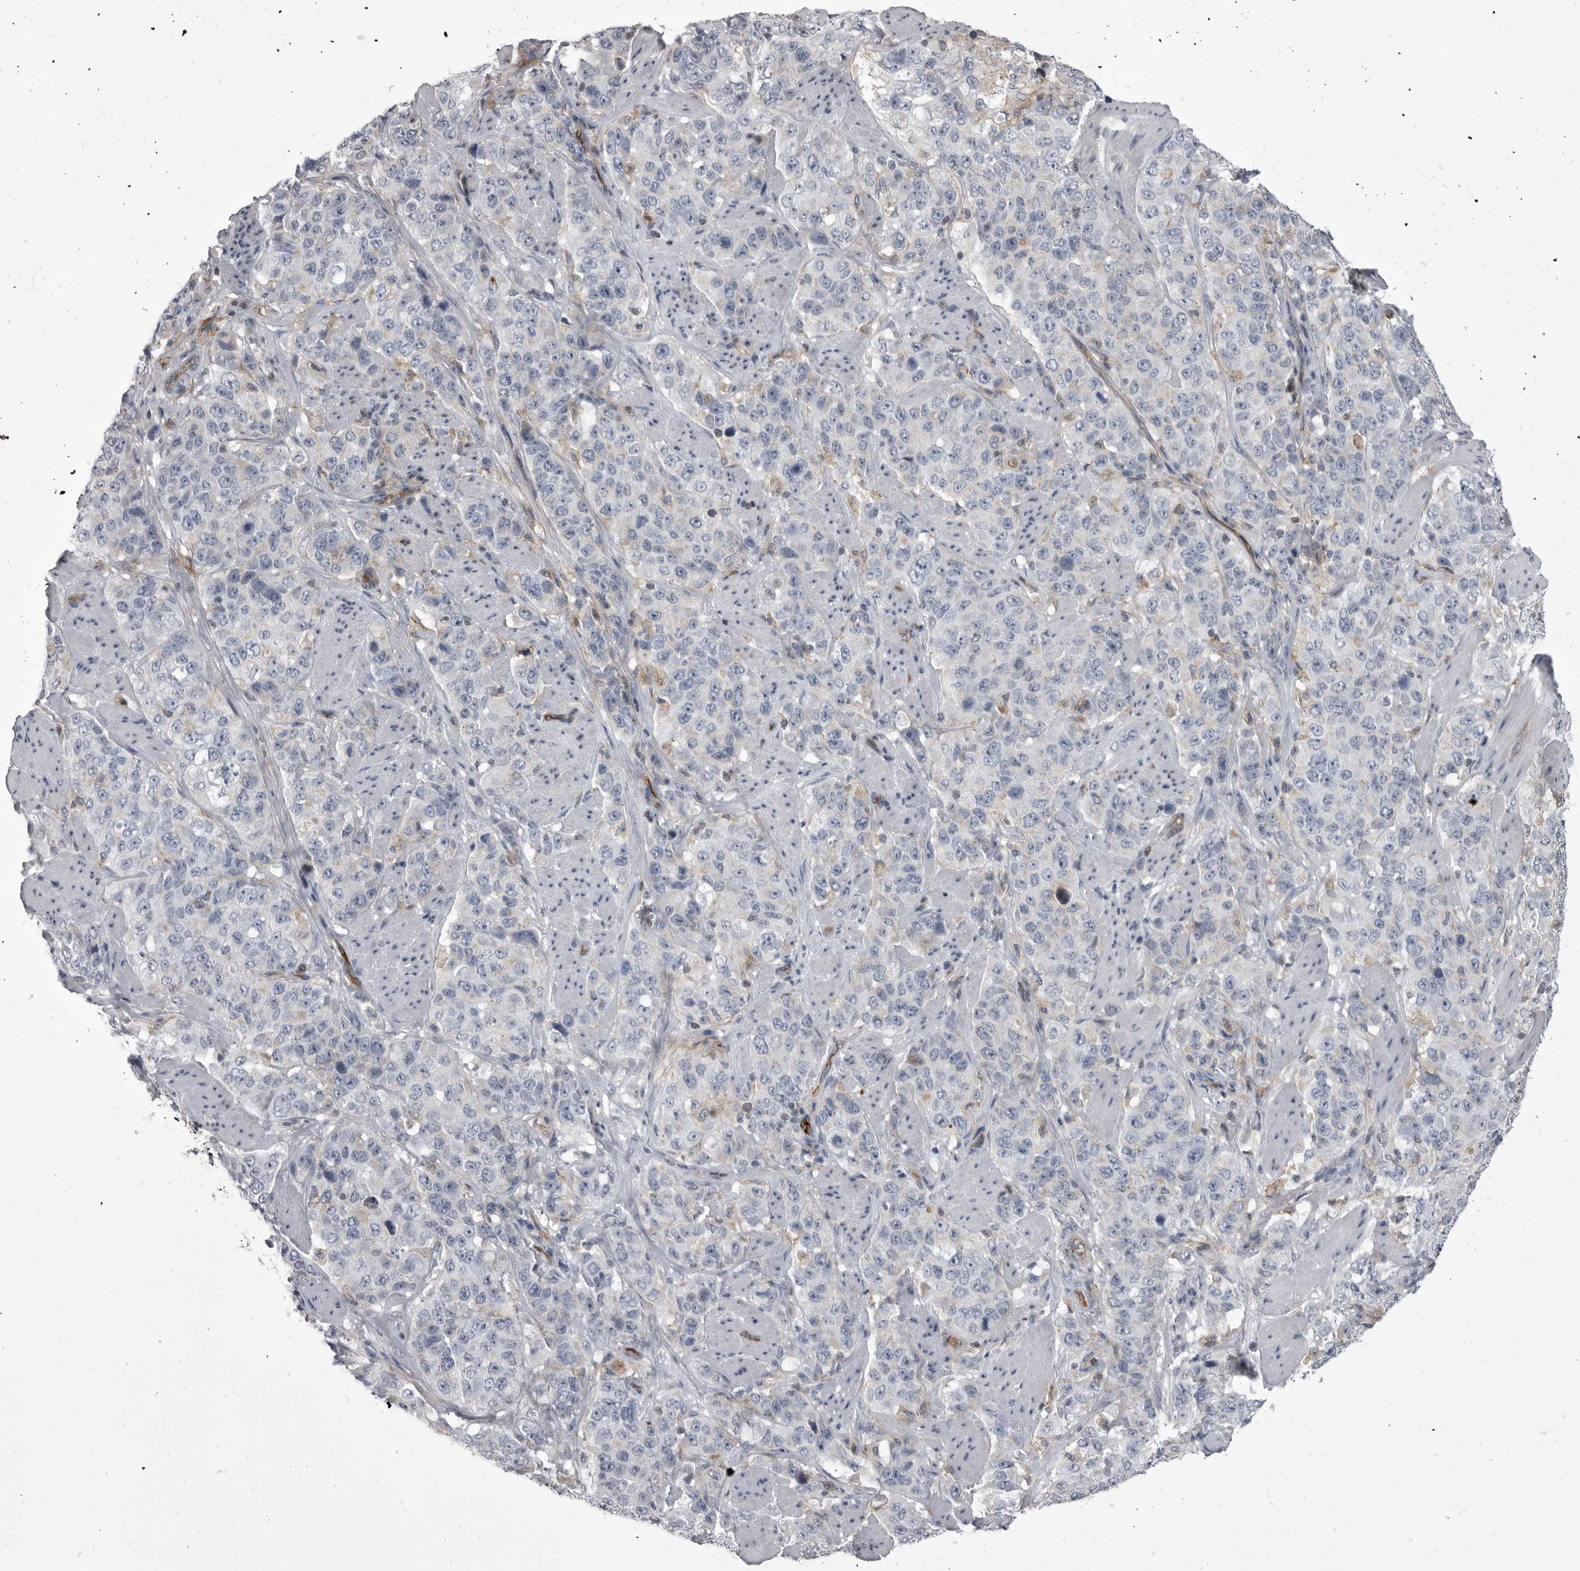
{"staining": {"intensity": "negative", "quantity": "none", "location": "none"}, "tissue": "stomach cancer", "cell_type": "Tumor cells", "image_type": "cancer", "snomed": [{"axis": "morphology", "description": "Adenocarcinoma, NOS"}, {"axis": "topography", "description": "Stomach"}], "caption": "DAB (3,3'-diaminobenzidine) immunohistochemical staining of human stomach cancer (adenocarcinoma) exhibits no significant expression in tumor cells.", "gene": "OPLAH", "patient": {"sex": "male", "age": 48}}